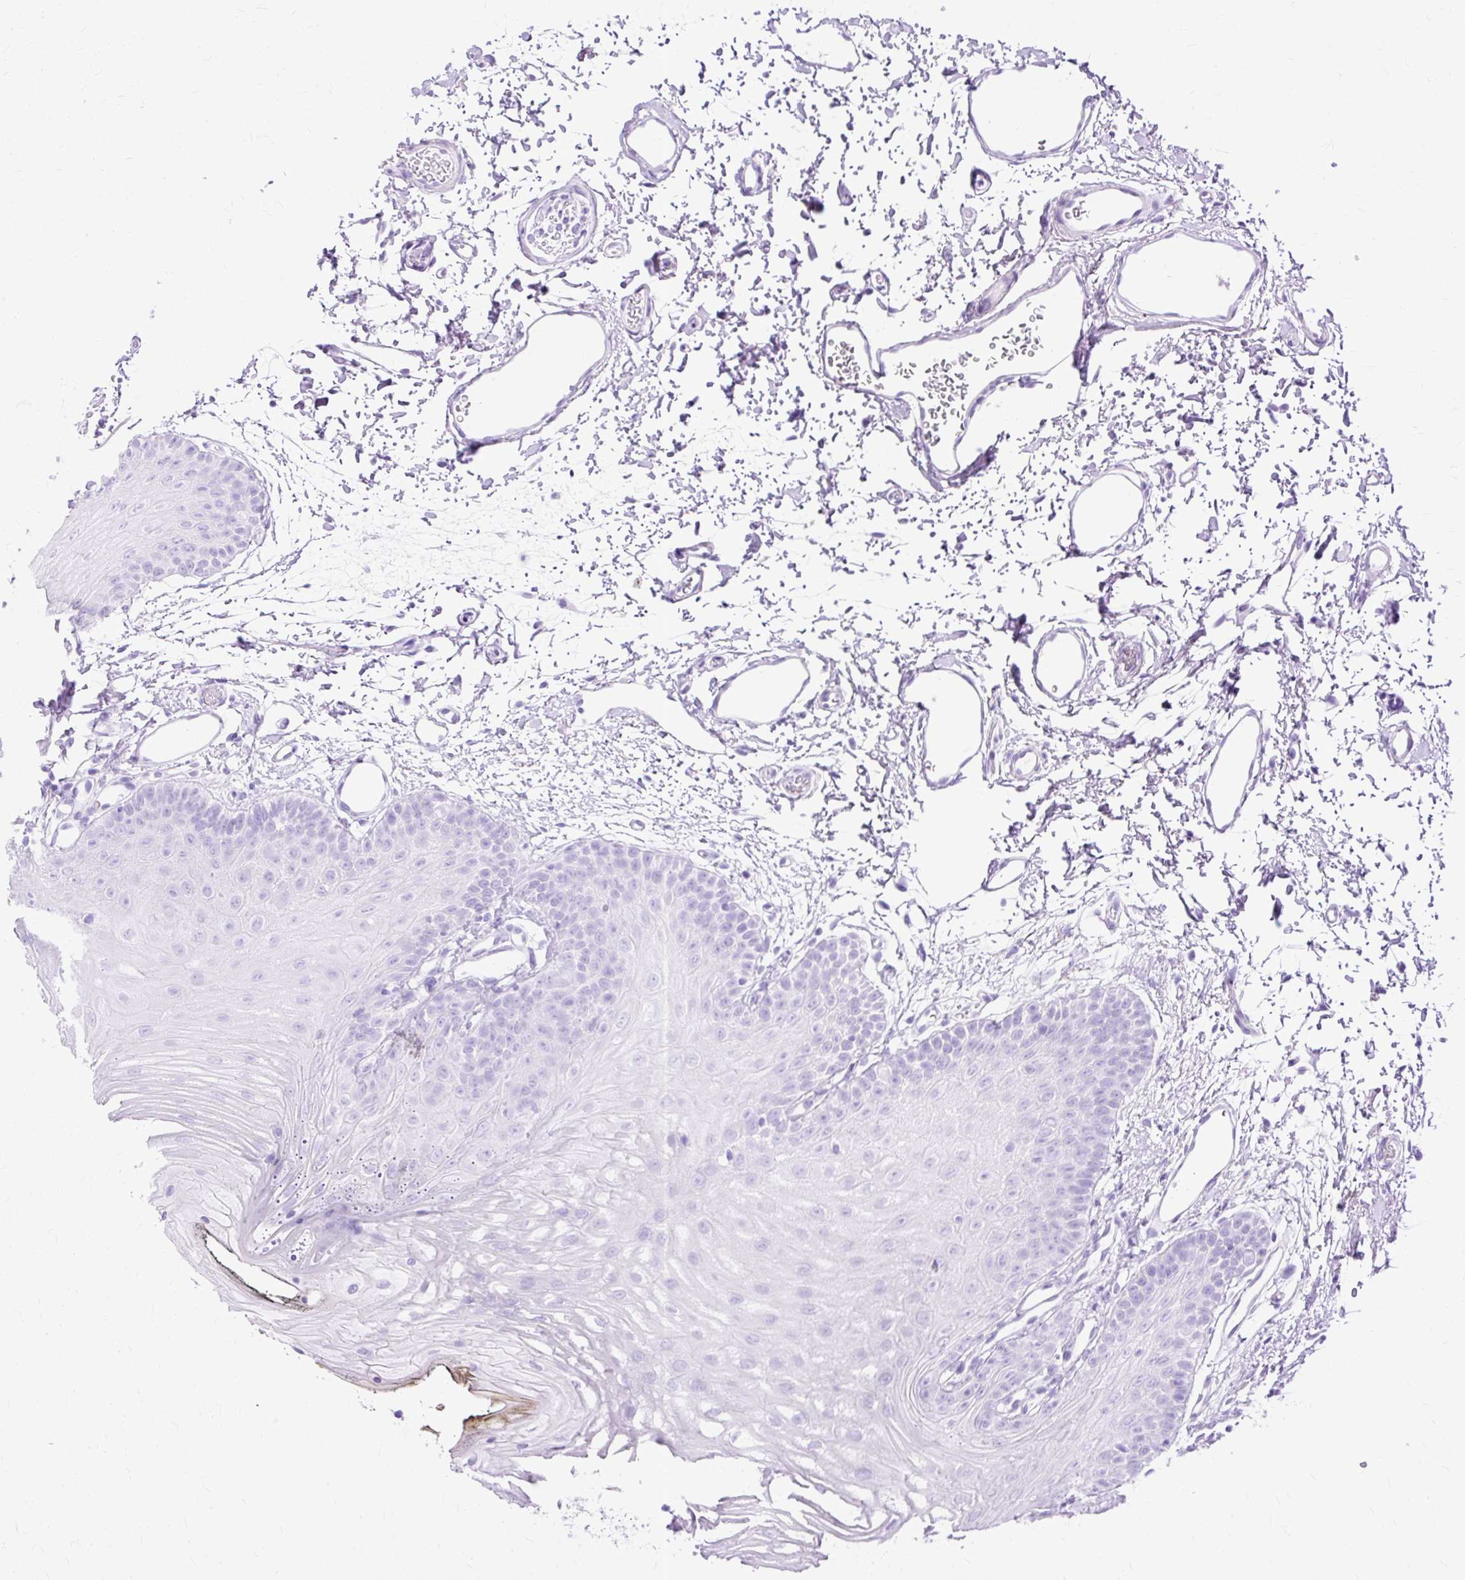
{"staining": {"intensity": "negative", "quantity": "none", "location": "none"}, "tissue": "oral mucosa", "cell_type": "Squamous epithelial cells", "image_type": "normal", "snomed": [{"axis": "morphology", "description": "Normal tissue, NOS"}, {"axis": "morphology", "description": "Squamous cell carcinoma, NOS"}, {"axis": "topography", "description": "Oral tissue"}, {"axis": "topography", "description": "Head-Neck"}], "caption": "Protein analysis of unremarkable oral mucosa reveals no significant expression in squamous epithelial cells.", "gene": "SLC8A2", "patient": {"sex": "female", "age": 81}}